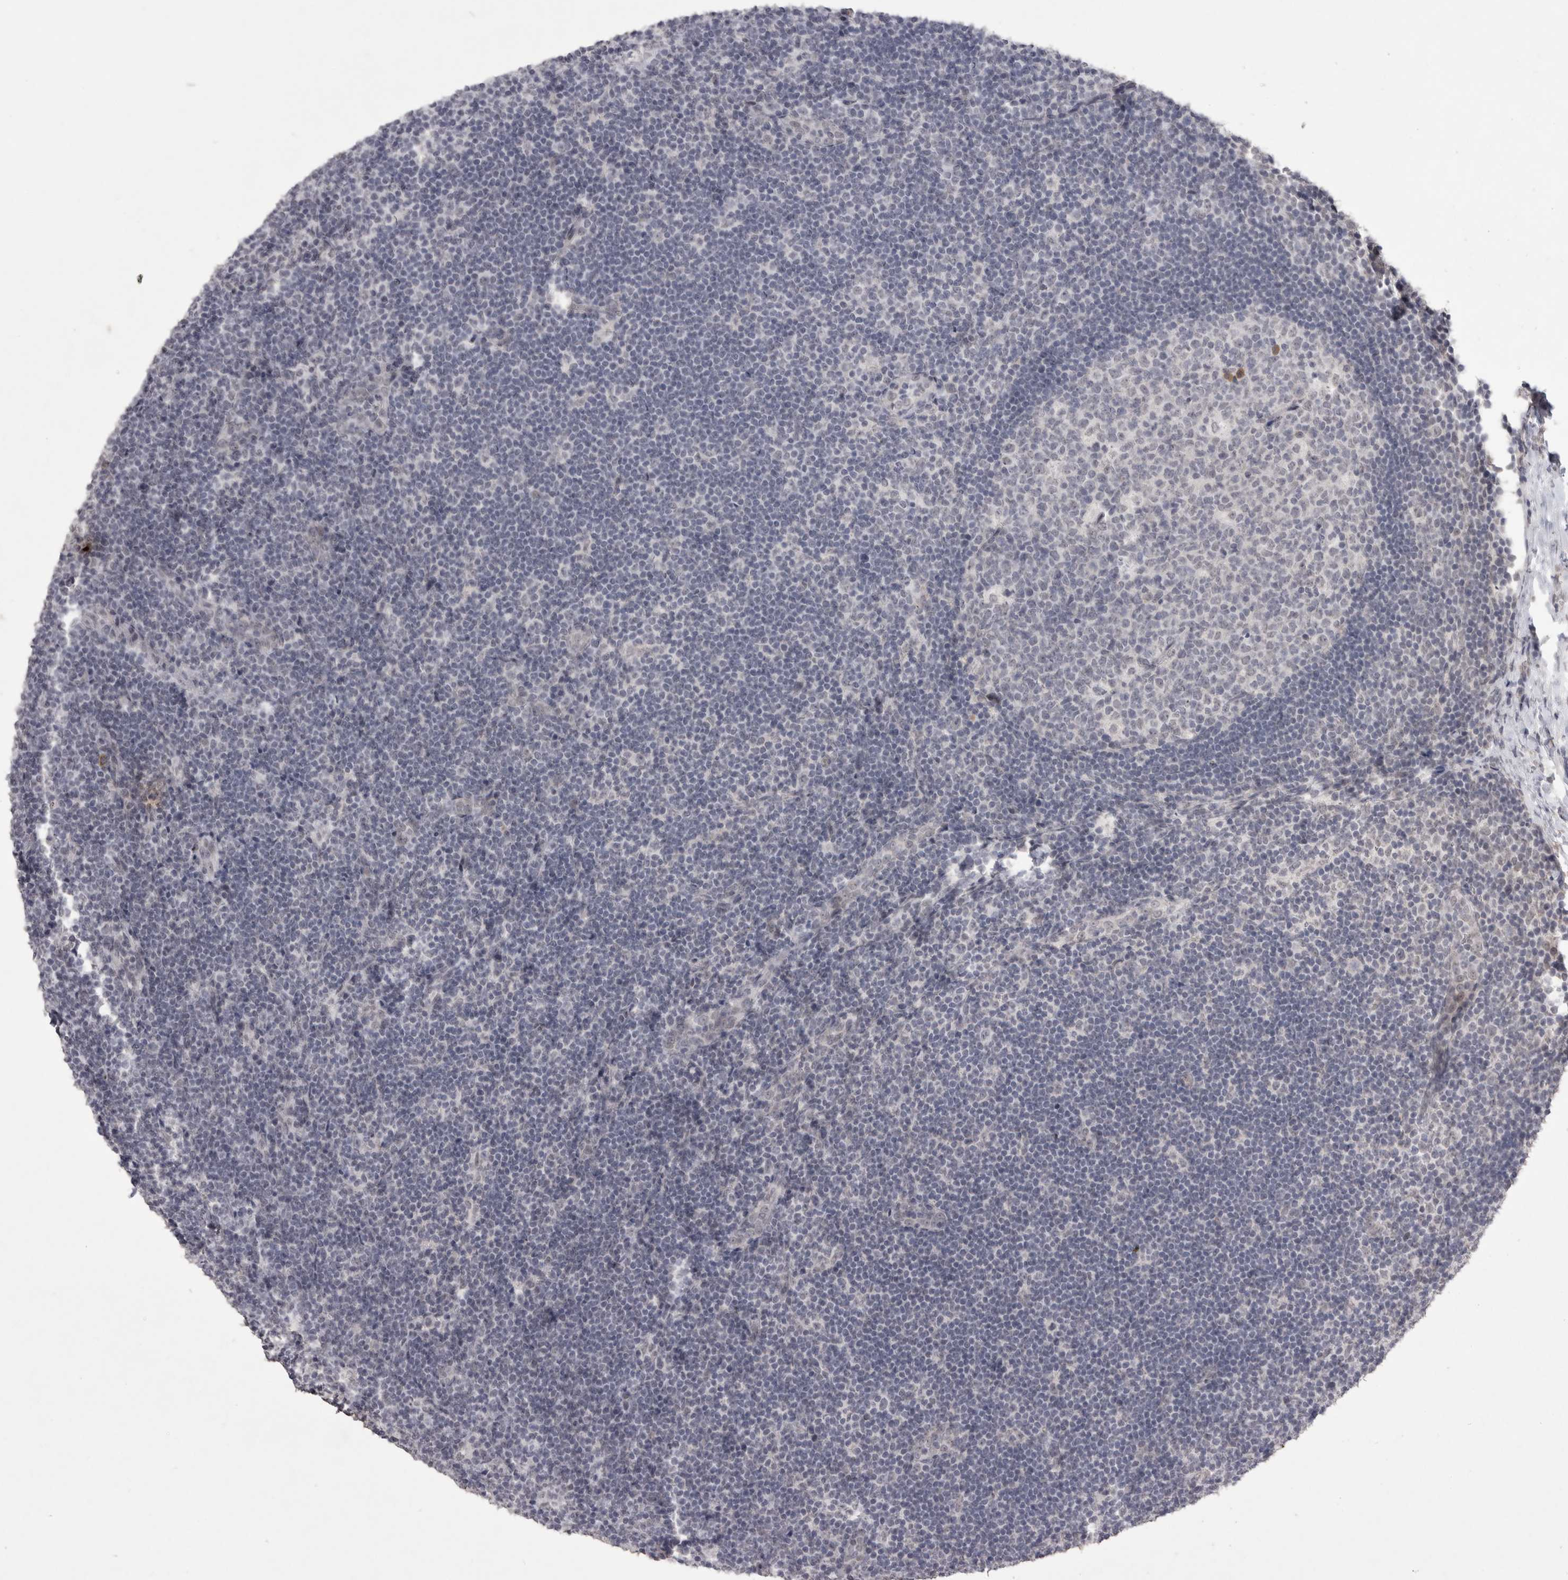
{"staining": {"intensity": "negative", "quantity": "none", "location": "none"}, "tissue": "lymph node", "cell_type": "Germinal center cells", "image_type": "normal", "snomed": [{"axis": "morphology", "description": "Normal tissue, NOS"}, {"axis": "topography", "description": "Lymph node"}], "caption": "This image is of unremarkable lymph node stained with immunohistochemistry (IHC) to label a protein in brown with the nuclei are counter-stained blue. There is no staining in germinal center cells.", "gene": "DDX4", "patient": {"sex": "female", "age": 22}}